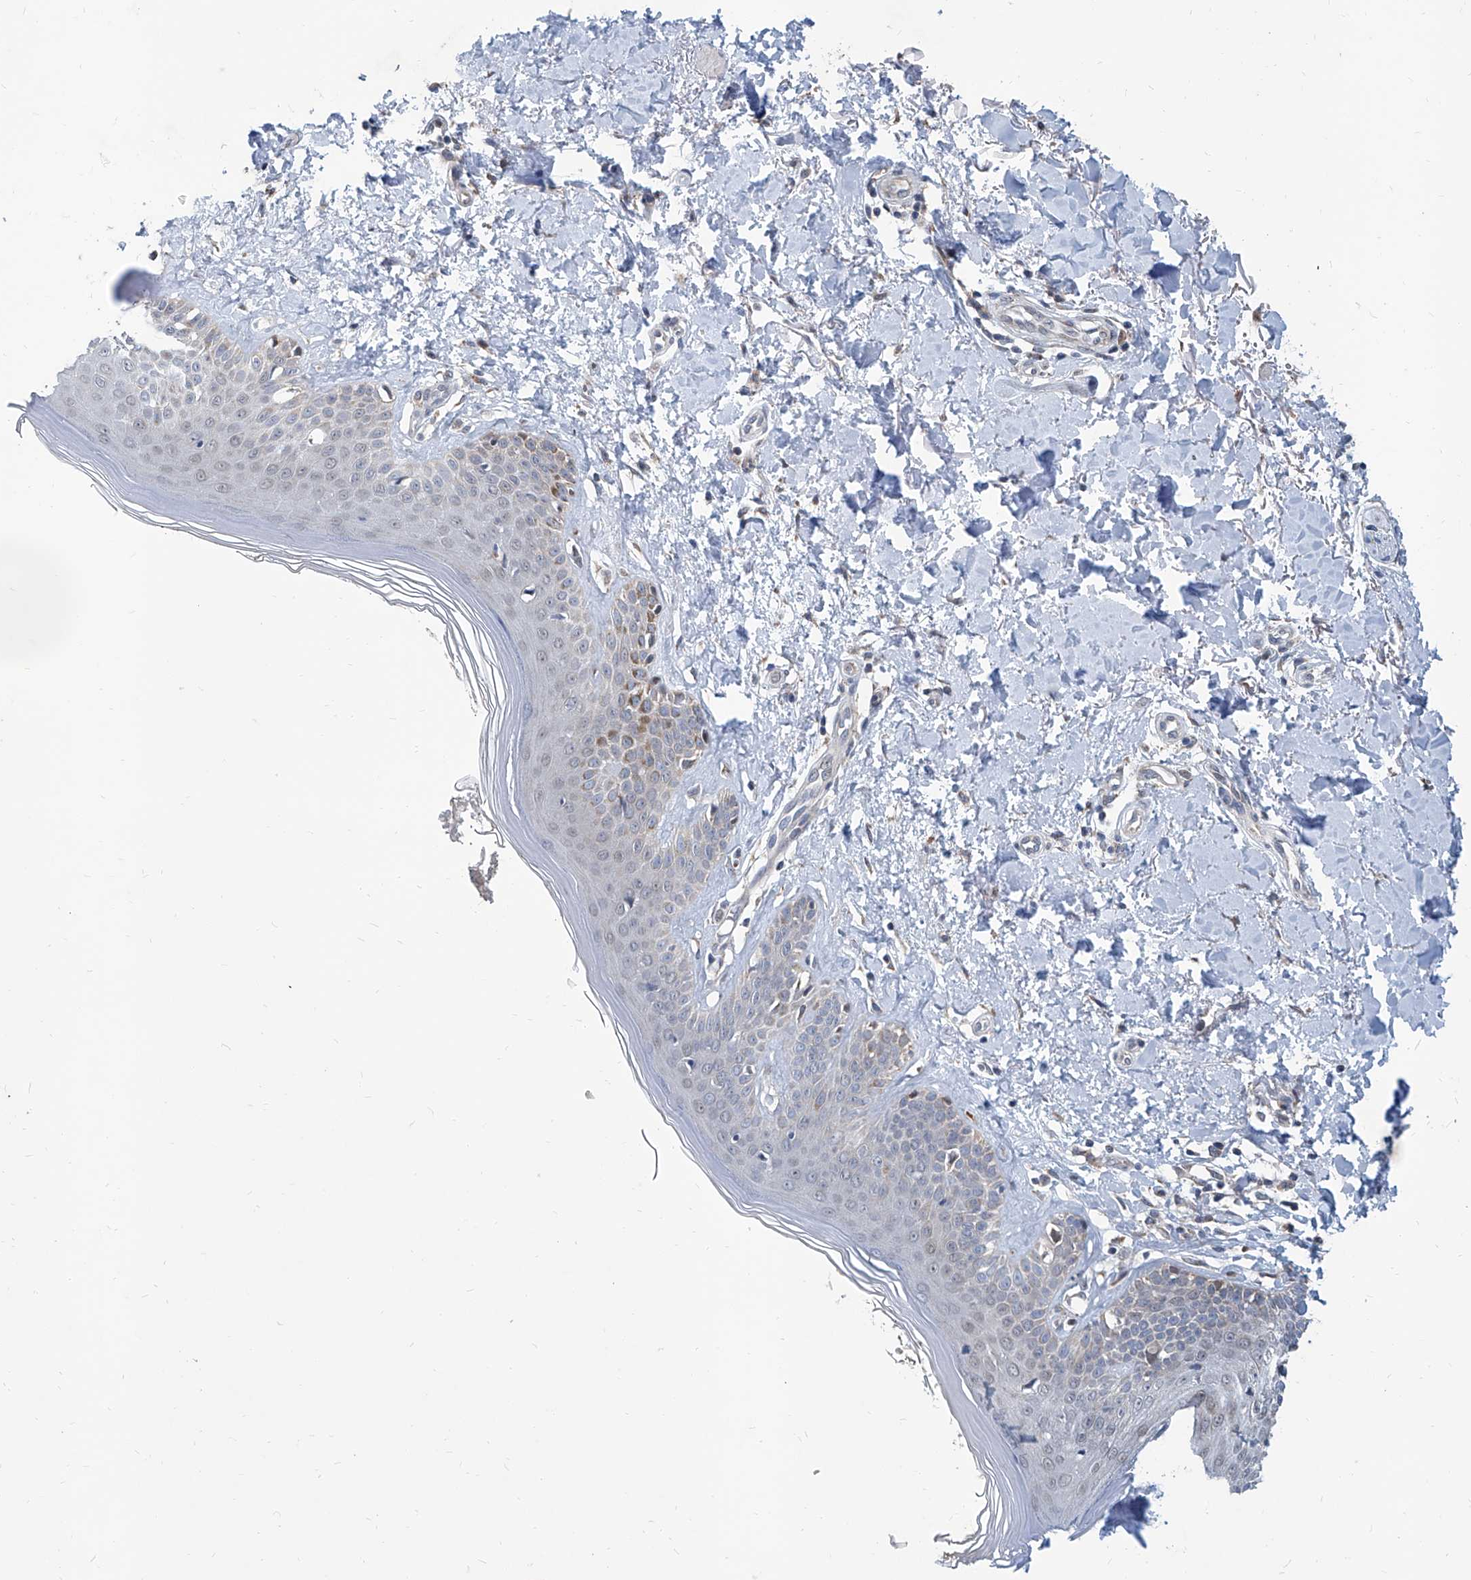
{"staining": {"intensity": "negative", "quantity": "none", "location": "none"}, "tissue": "skin", "cell_type": "Fibroblasts", "image_type": "normal", "snomed": [{"axis": "morphology", "description": "Normal tissue, NOS"}, {"axis": "topography", "description": "Skin"}], "caption": "This is a histopathology image of immunohistochemistry staining of unremarkable skin, which shows no staining in fibroblasts. The staining was performed using DAB (3,3'-diaminobenzidine) to visualize the protein expression in brown, while the nuclei were stained in blue with hematoxylin (Magnification: 20x).", "gene": "USP48", "patient": {"sex": "female", "age": 64}}